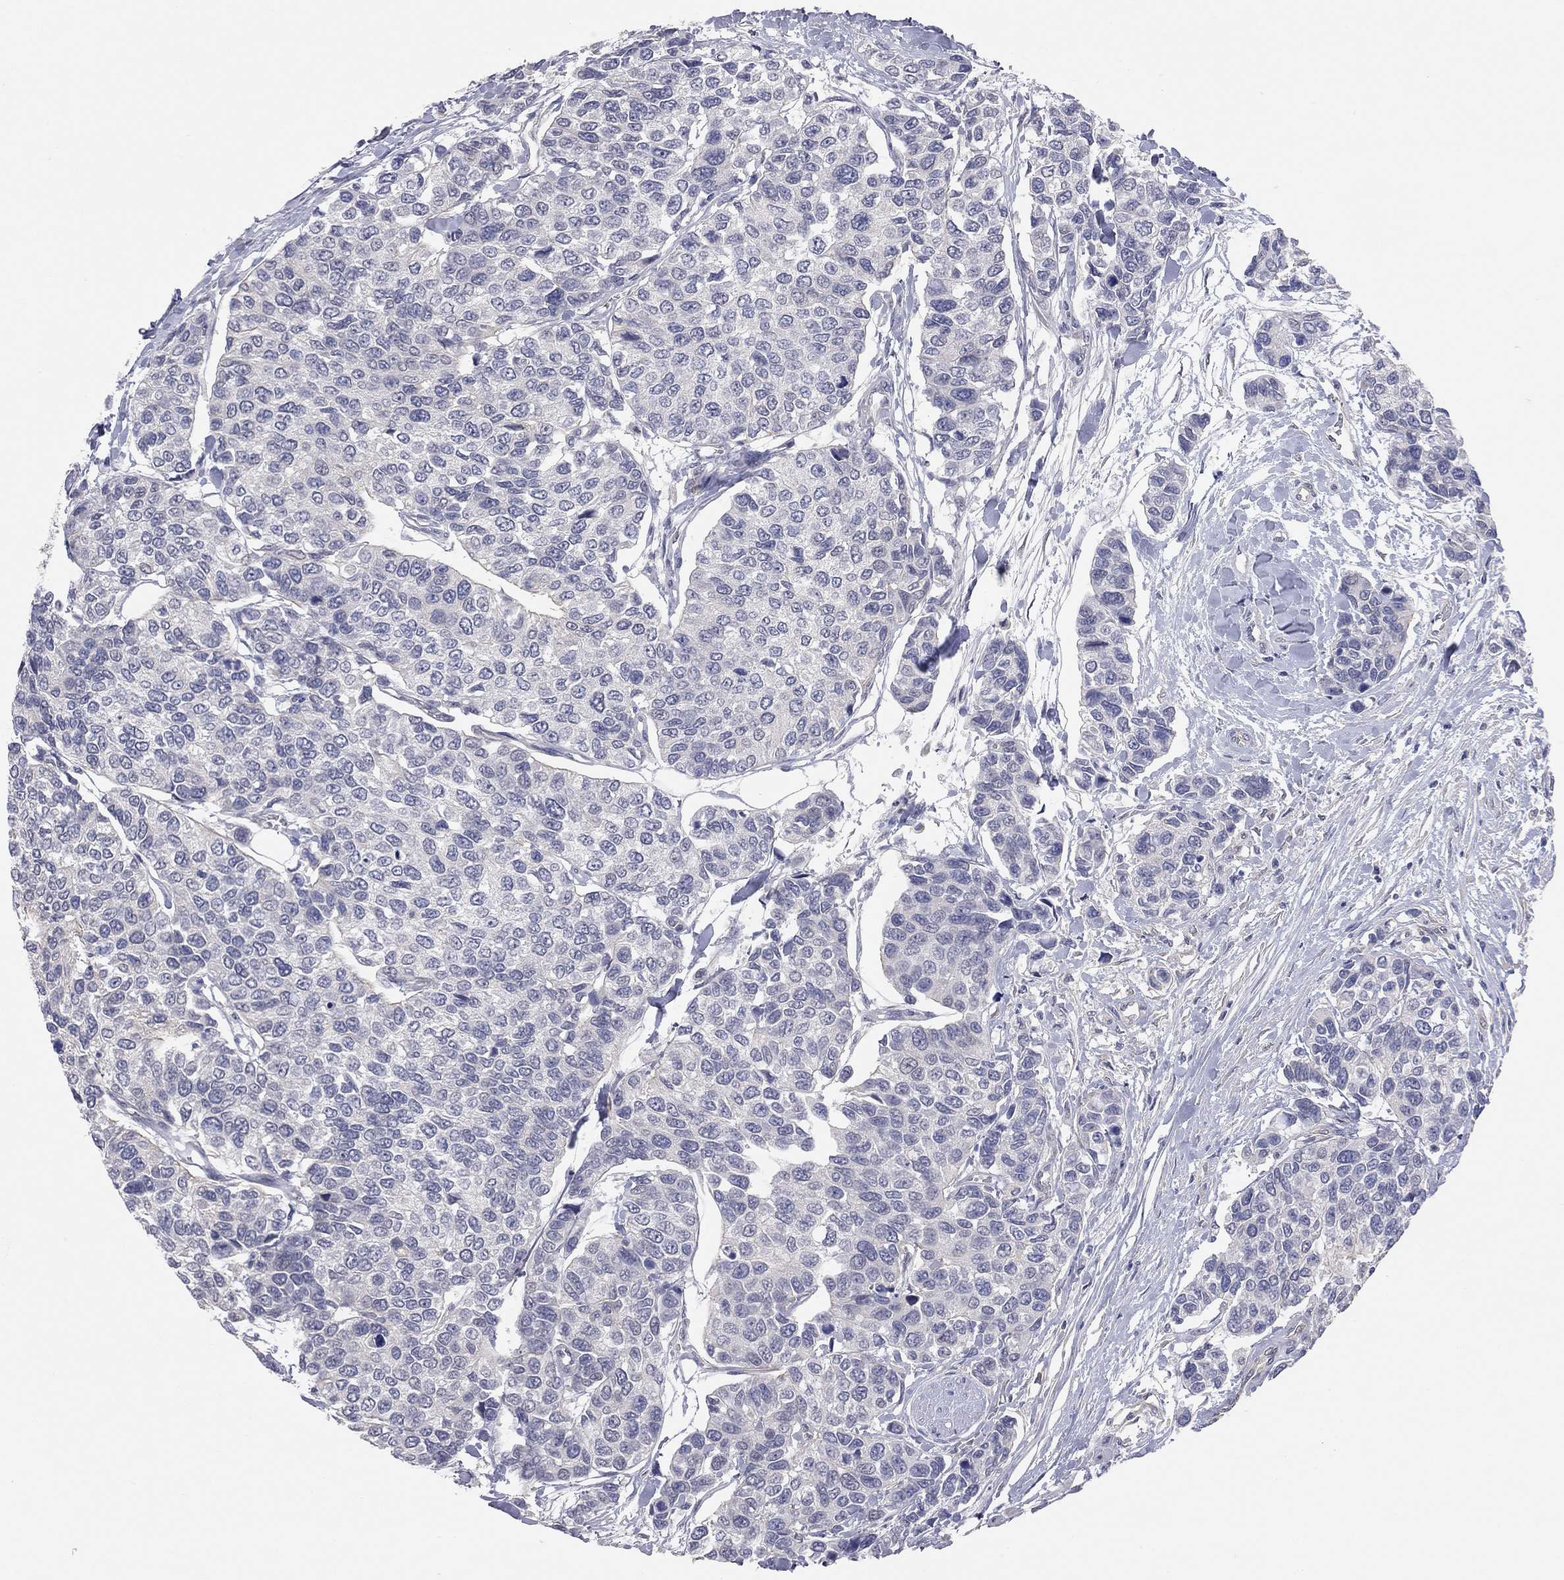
{"staining": {"intensity": "negative", "quantity": "none", "location": "none"}, "tissue": "urothelial cancer", "cell_type": "Tumor cells", "image_type": "cancer", "snomed": [{"axis": "morphology", "description": "Urothelial carcinoma, High grade"}, {"axis": "topography", "description": "Urinary bladder"}], "caption": "This is a histopathology image of immunohistochemistry (IHC) staining of high-grade urothelial carcinoma, which shows no expression in tumor cells.", "gene": "KCNB1", "patient": {"sex": "male", "age": 77}}